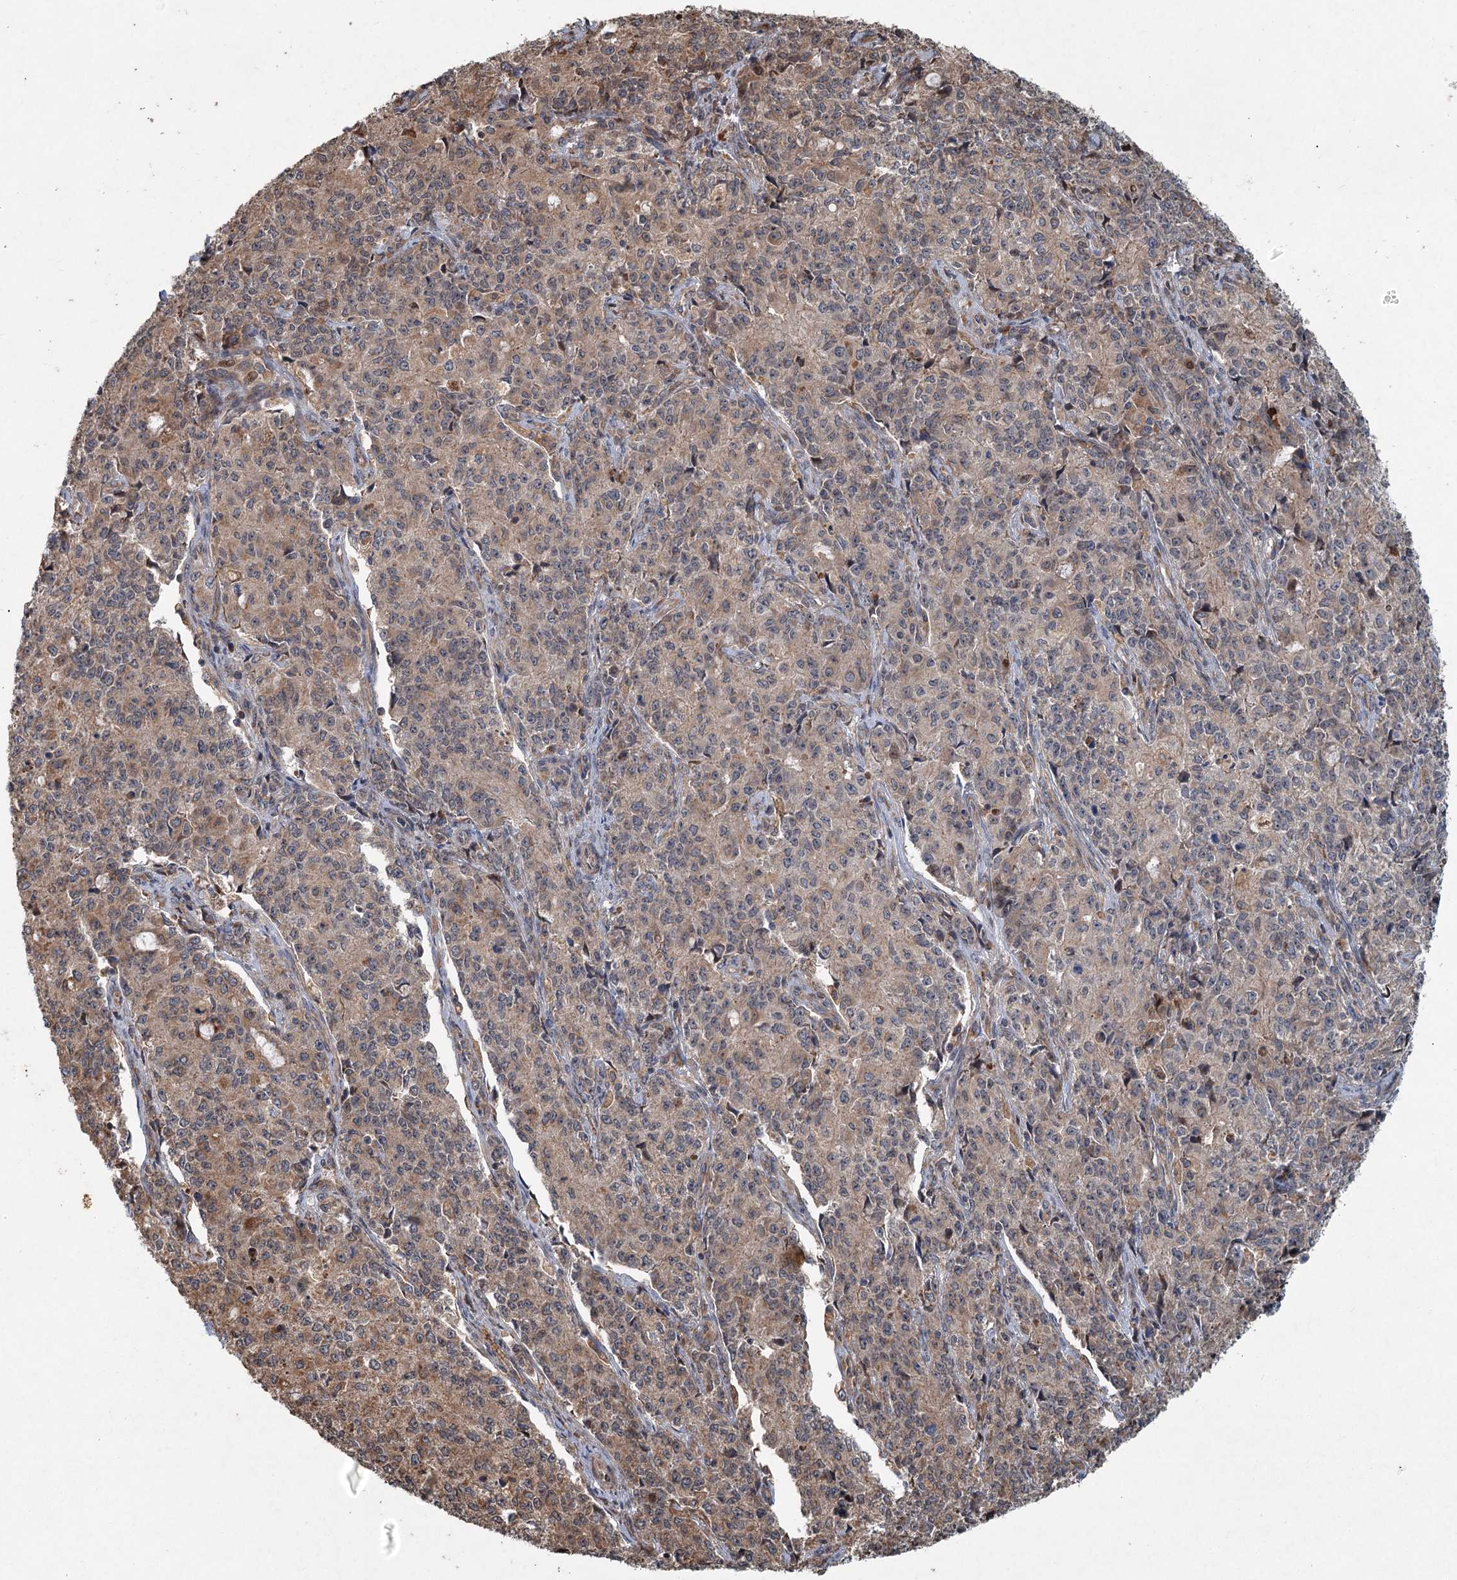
{"staining": {"intensity": "moderate", "quantity": "25%-75%", "location": "cytoplasmic/membranous"}, "tissue": "endometrial cancer", "cell_type": "Tumor cells", "image_type": "cancer", "snomed": [{"axis": "morphology", "description": "Adenocarcinoma, NOS"}, {"axis": "topography", "description": "Endometrium"}], "caption": "A high-resolution image shows immunohistochemistry staining of adenocarcinoma (endometrial), which demonstrates moderate cytoplasmic/membranous staining in approximately 25%-75% of tumor cells. The protein is stained brown, and the nuclei are stained in blue (DAB (3,3'-diaminobenzidine) IHC with brightfield microscopy, high magnification).", "gene": "SRPX2", "patient": {"sex": "female", "age": 50}}